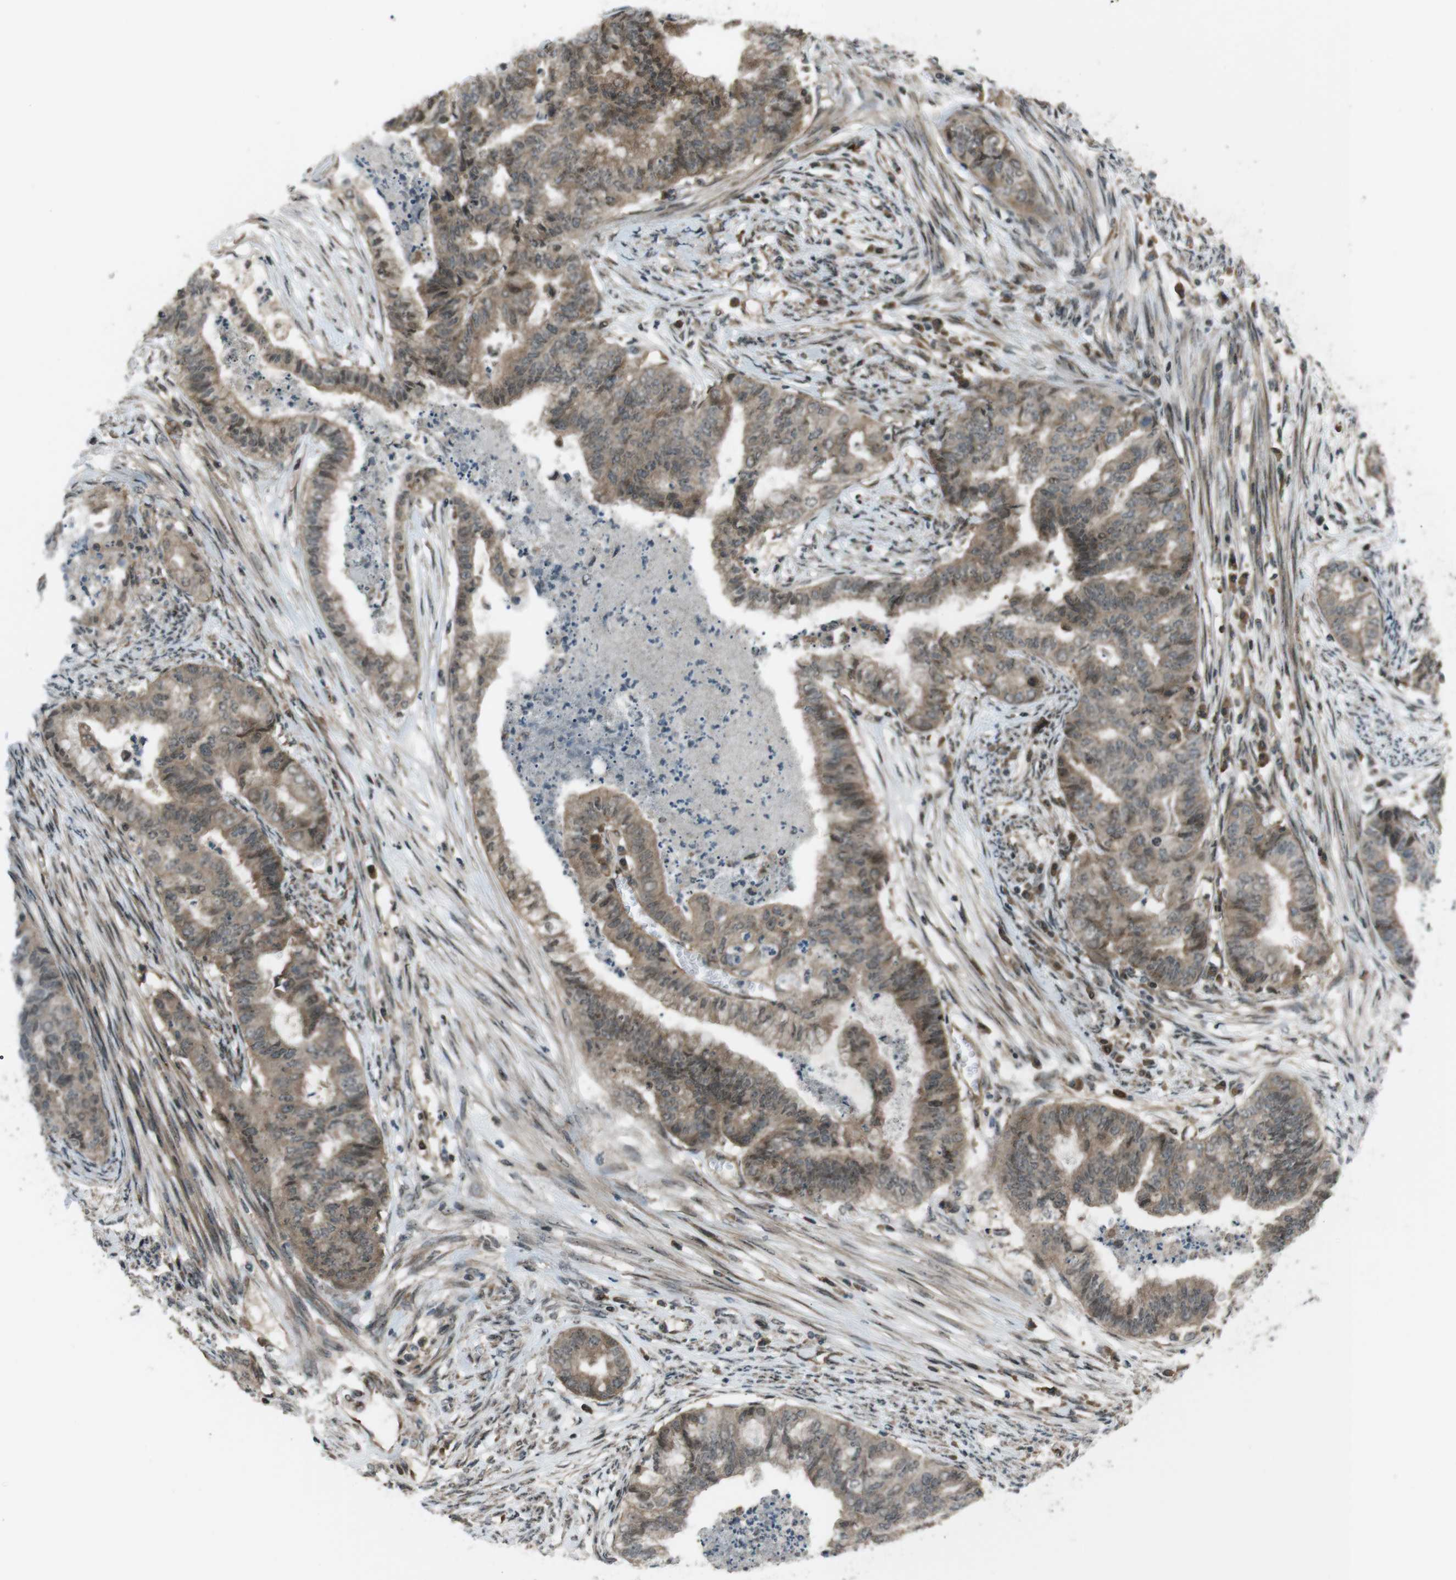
{"staining": {"intensity": "moderate", "quantity": ">75%", "location": "cytoplasmic/membranous,nuclear"}, "tissue": "endometrial cancer", "cell_type": "Tumor cells", "image_type": "cancer", "snomed": [{"axis": "morphology", "description": "Adenocarcinoma, NOS"}, {"axis": "topography", "description": "Endometrium"}], "caption": "This is an image of IHC staining of adenocarcinoma (endometrial), which shows moderate expression in the cytoplasmic/membranous and nuclear of tumor cells.", "gene": "TIAM2", "patient": {"sex": "female", "age": 79}}